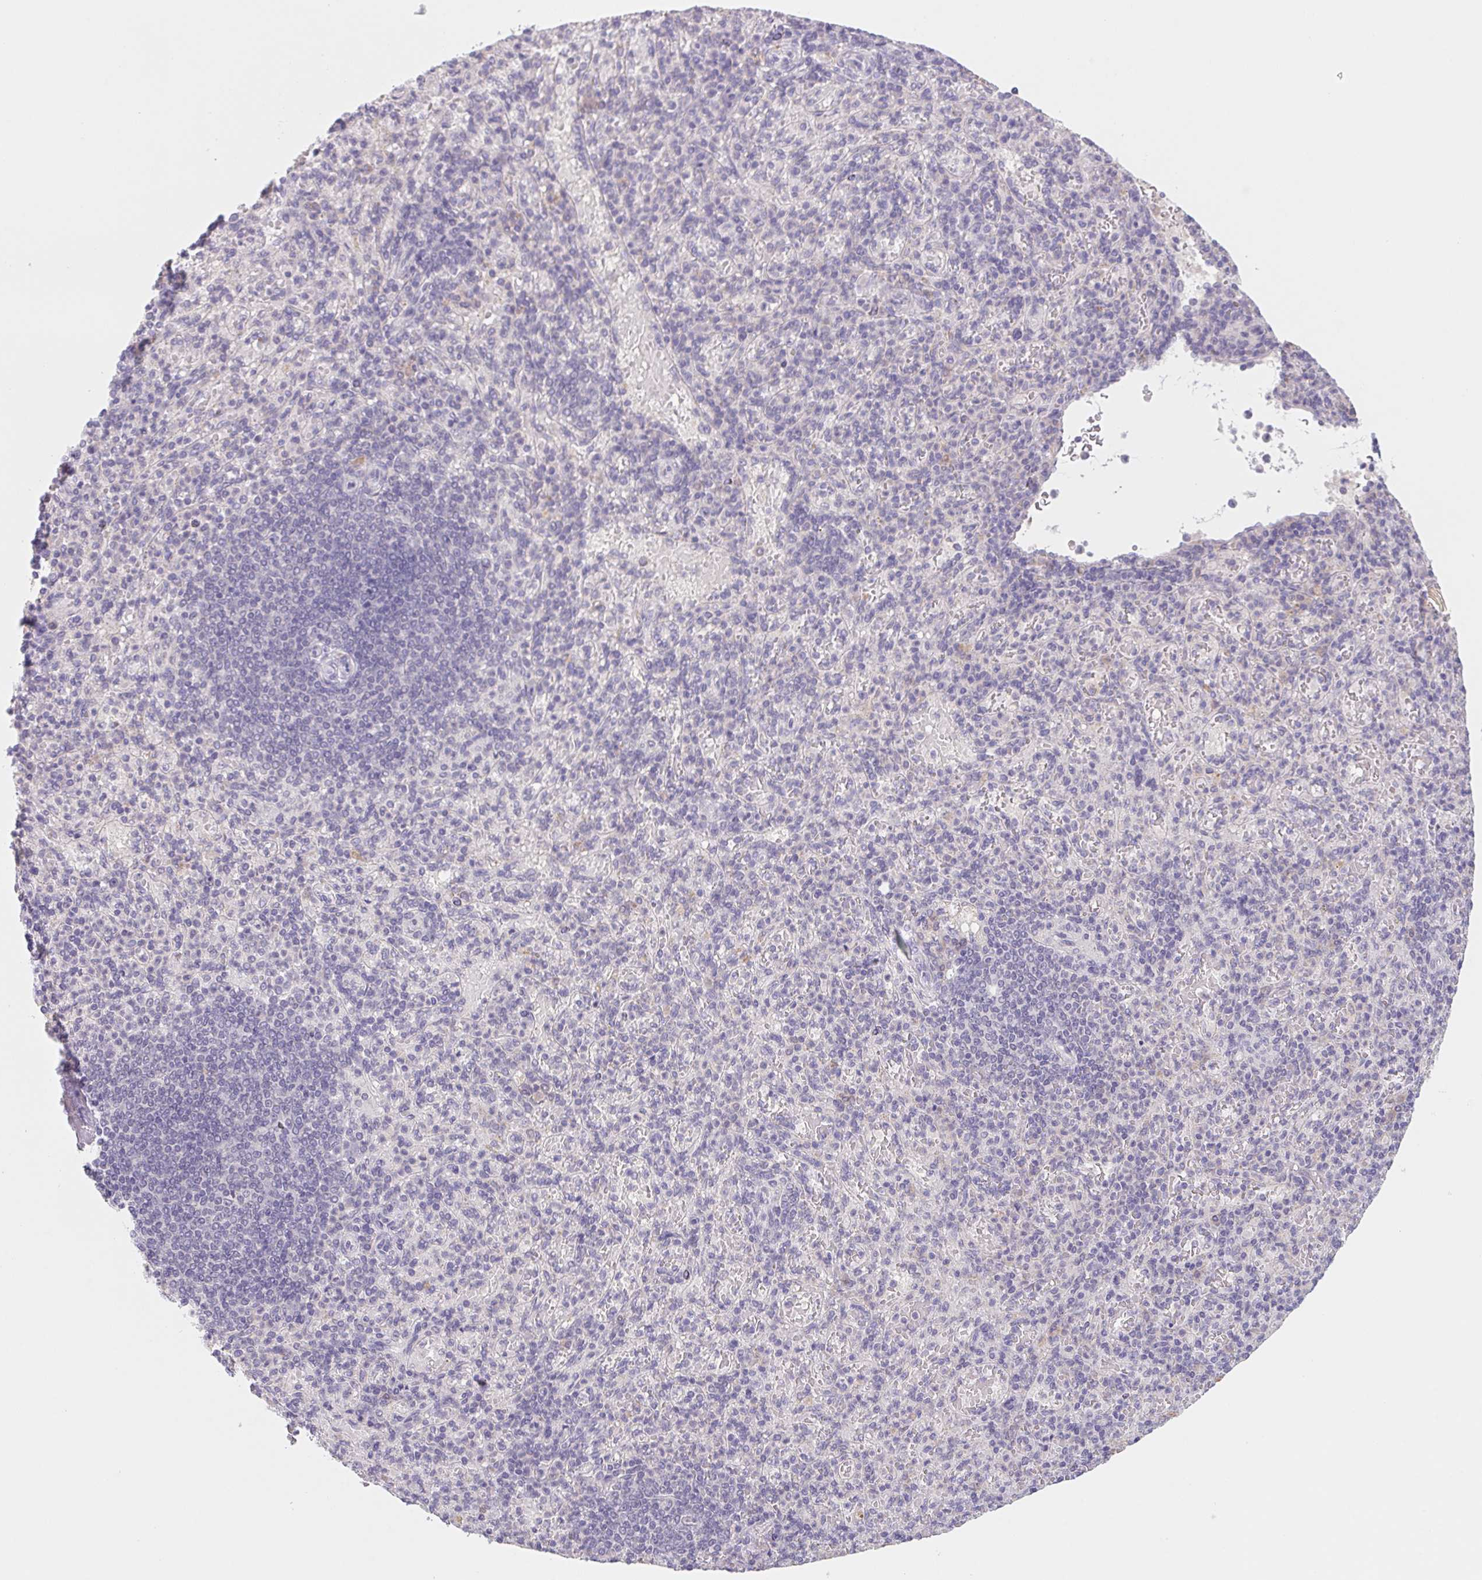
{"staining": {"intensity": "negative", "quantity": "none", "location": "none"}, "tissue": "spleen", "cell_type": "Cells in red pulp", "image_type": "normal", "snomed": [{"axis": "morphology", "description": "Normal tissue, NOS"}, {"axis": "topography", "description": "Spleen"}], "caption": "Immunohistochemistry micrograph of unremarkable human spleen stained for a protein (brown), which reveals no staining in cells in red pulp.", "gene": "PNMA8B", "patient": {"sex": "female", "age": 74}}